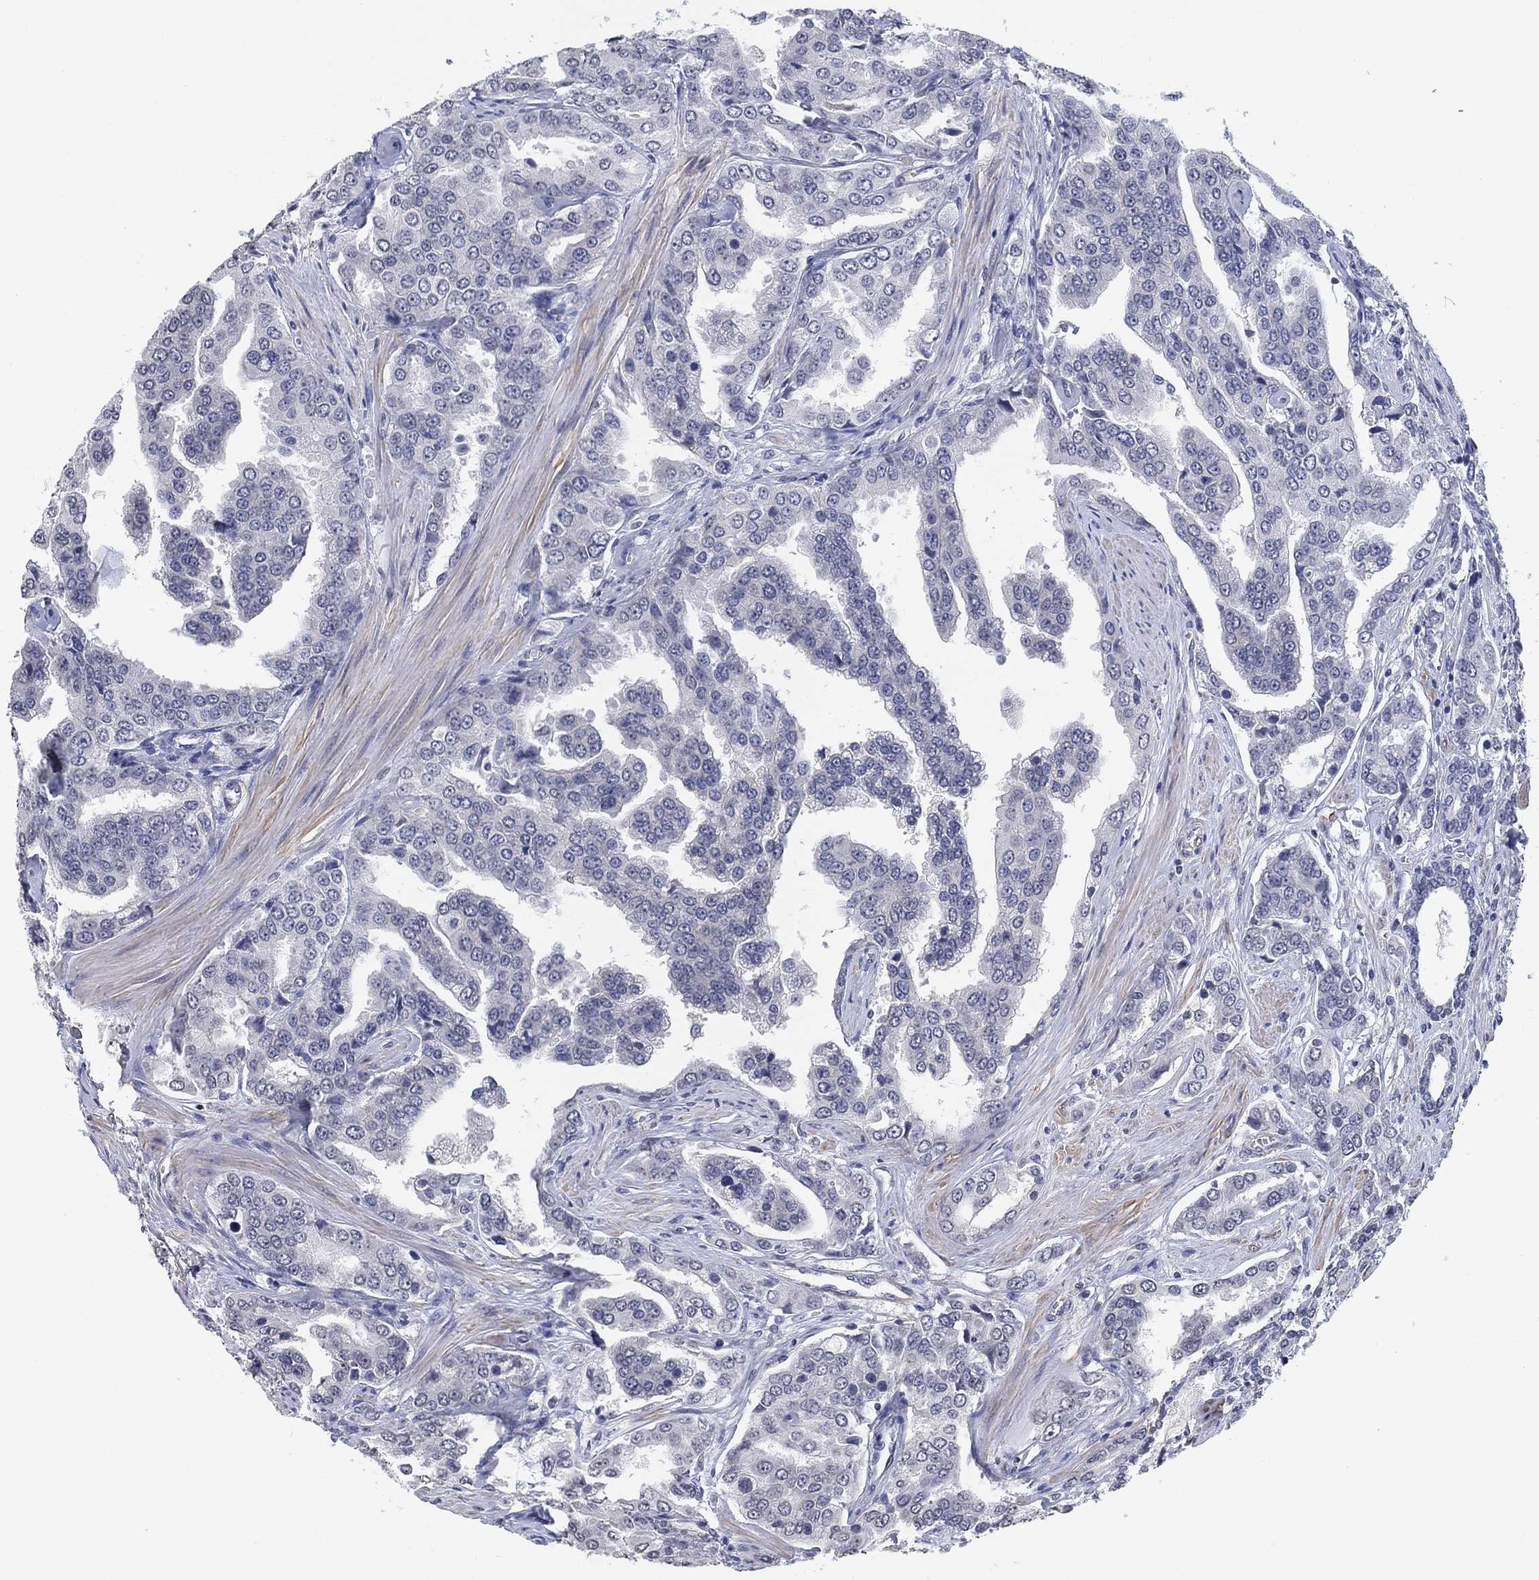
{"staining": {"intensity": "negative", "quantity": "none", "location": "none"}, "tissue": "prostate cancer", "cell_type": "Tumor cells", "image_type": "cancer", "snomed": [{"axis": "morphology", "description": "Adenocarcinoma, NOS"}, {"axis": "topography", "description": "Prostate and seminal vesicle, NOS"}, {"axis": "topography", "description": "Prostate"}], "caption": "Tumor cells are negative for protein expression in human prostate adenocarcinoma.", "gene": "OTUB2", "patient": {"sex": "male", "age": 69}}